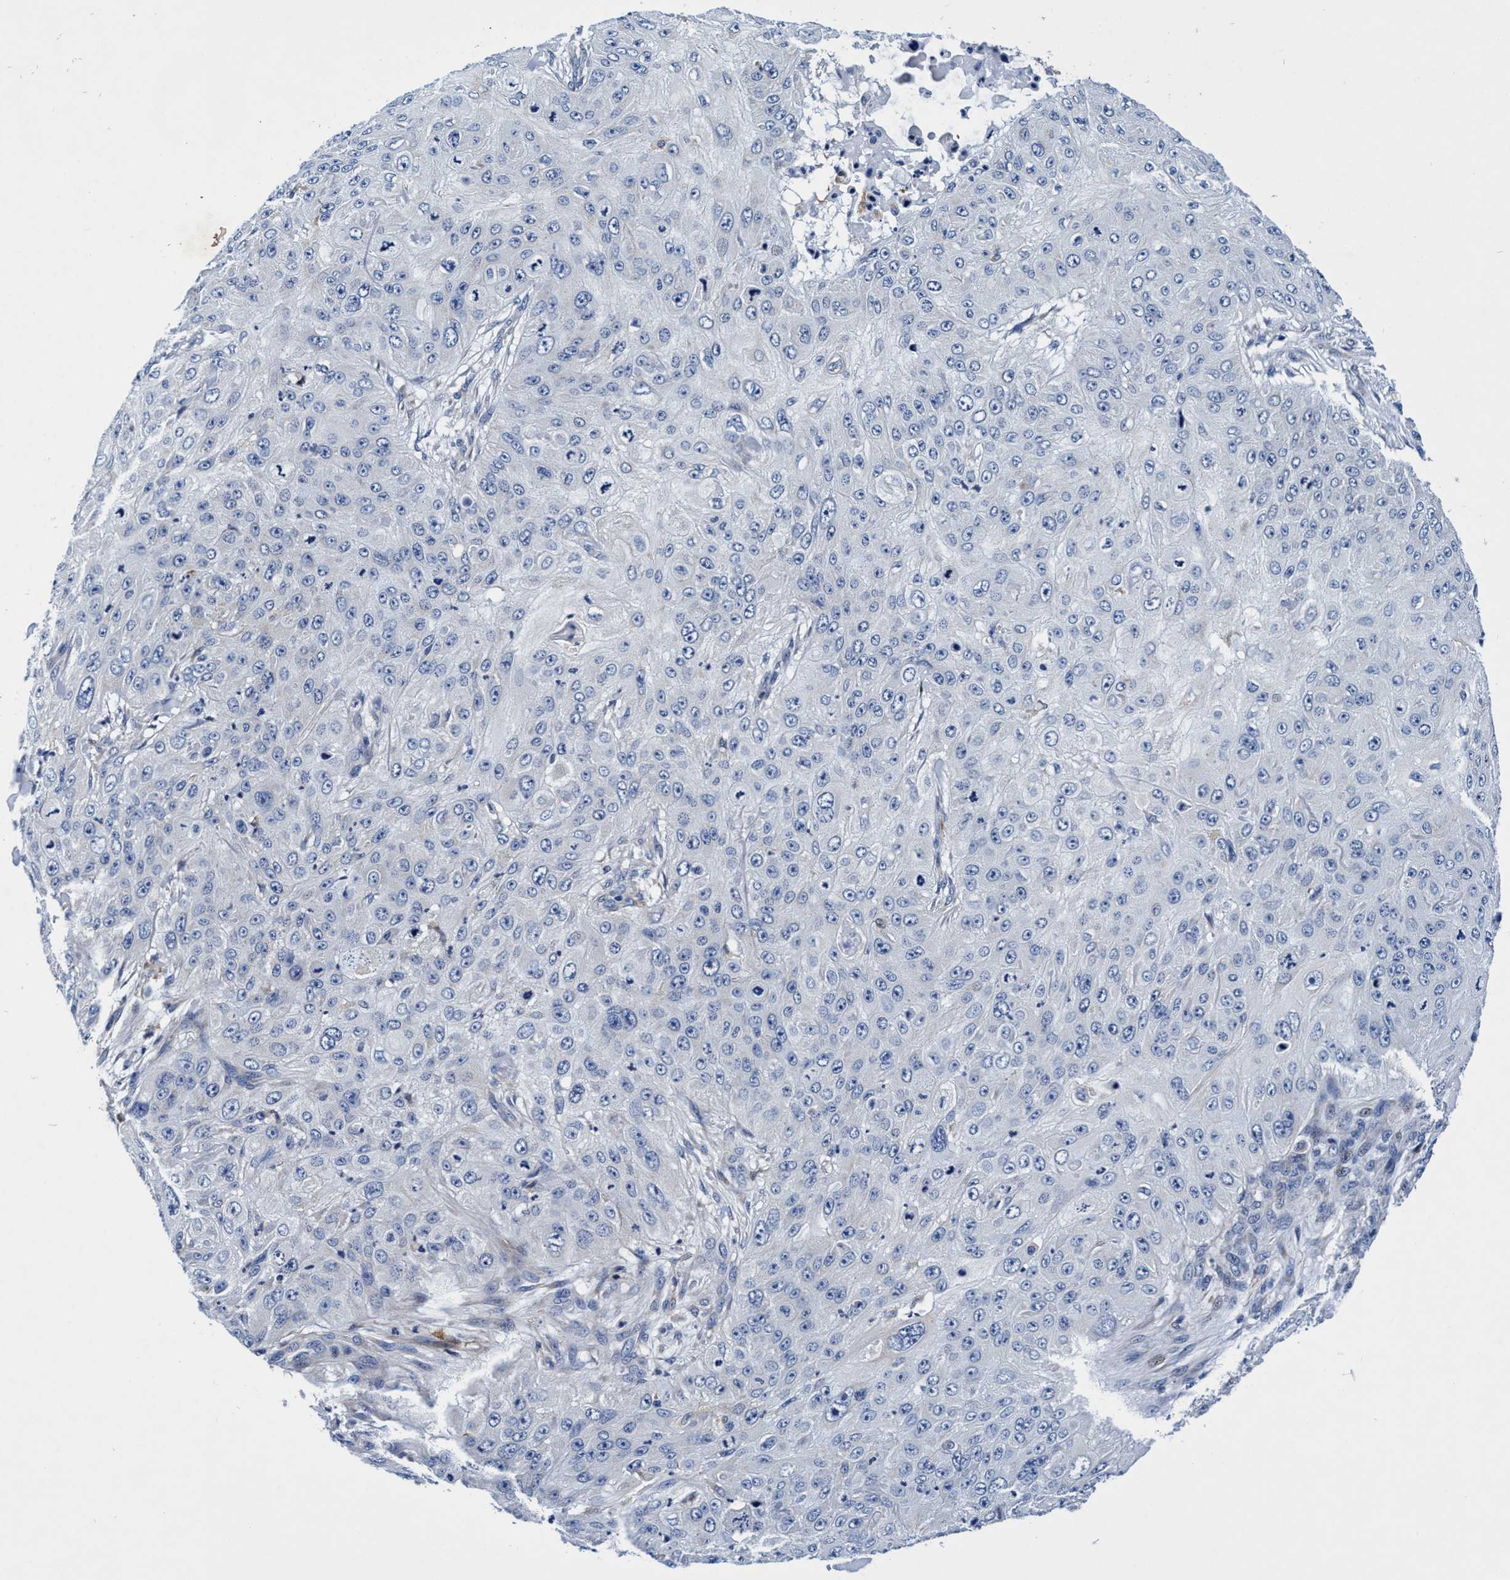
{"staining": {"intensity": "negative", "quantity": "none", "location": "none"}, "tissue": "skin cancer", "cell_type": "Tumor cells", "image_type": "cancer", "snomed": [{"axis": "morphology", "description": "Squamous cell carcinoma, NOS"}, {"axis": "topography", "description": "Skin"}], "caption": "Immunohistochemical staining of human skin squamous cell carcinoma demonstrates no significant positivity in tumor cells.", "gene": "UBALD2", "patient": {"sex": "female", "age": 80}}